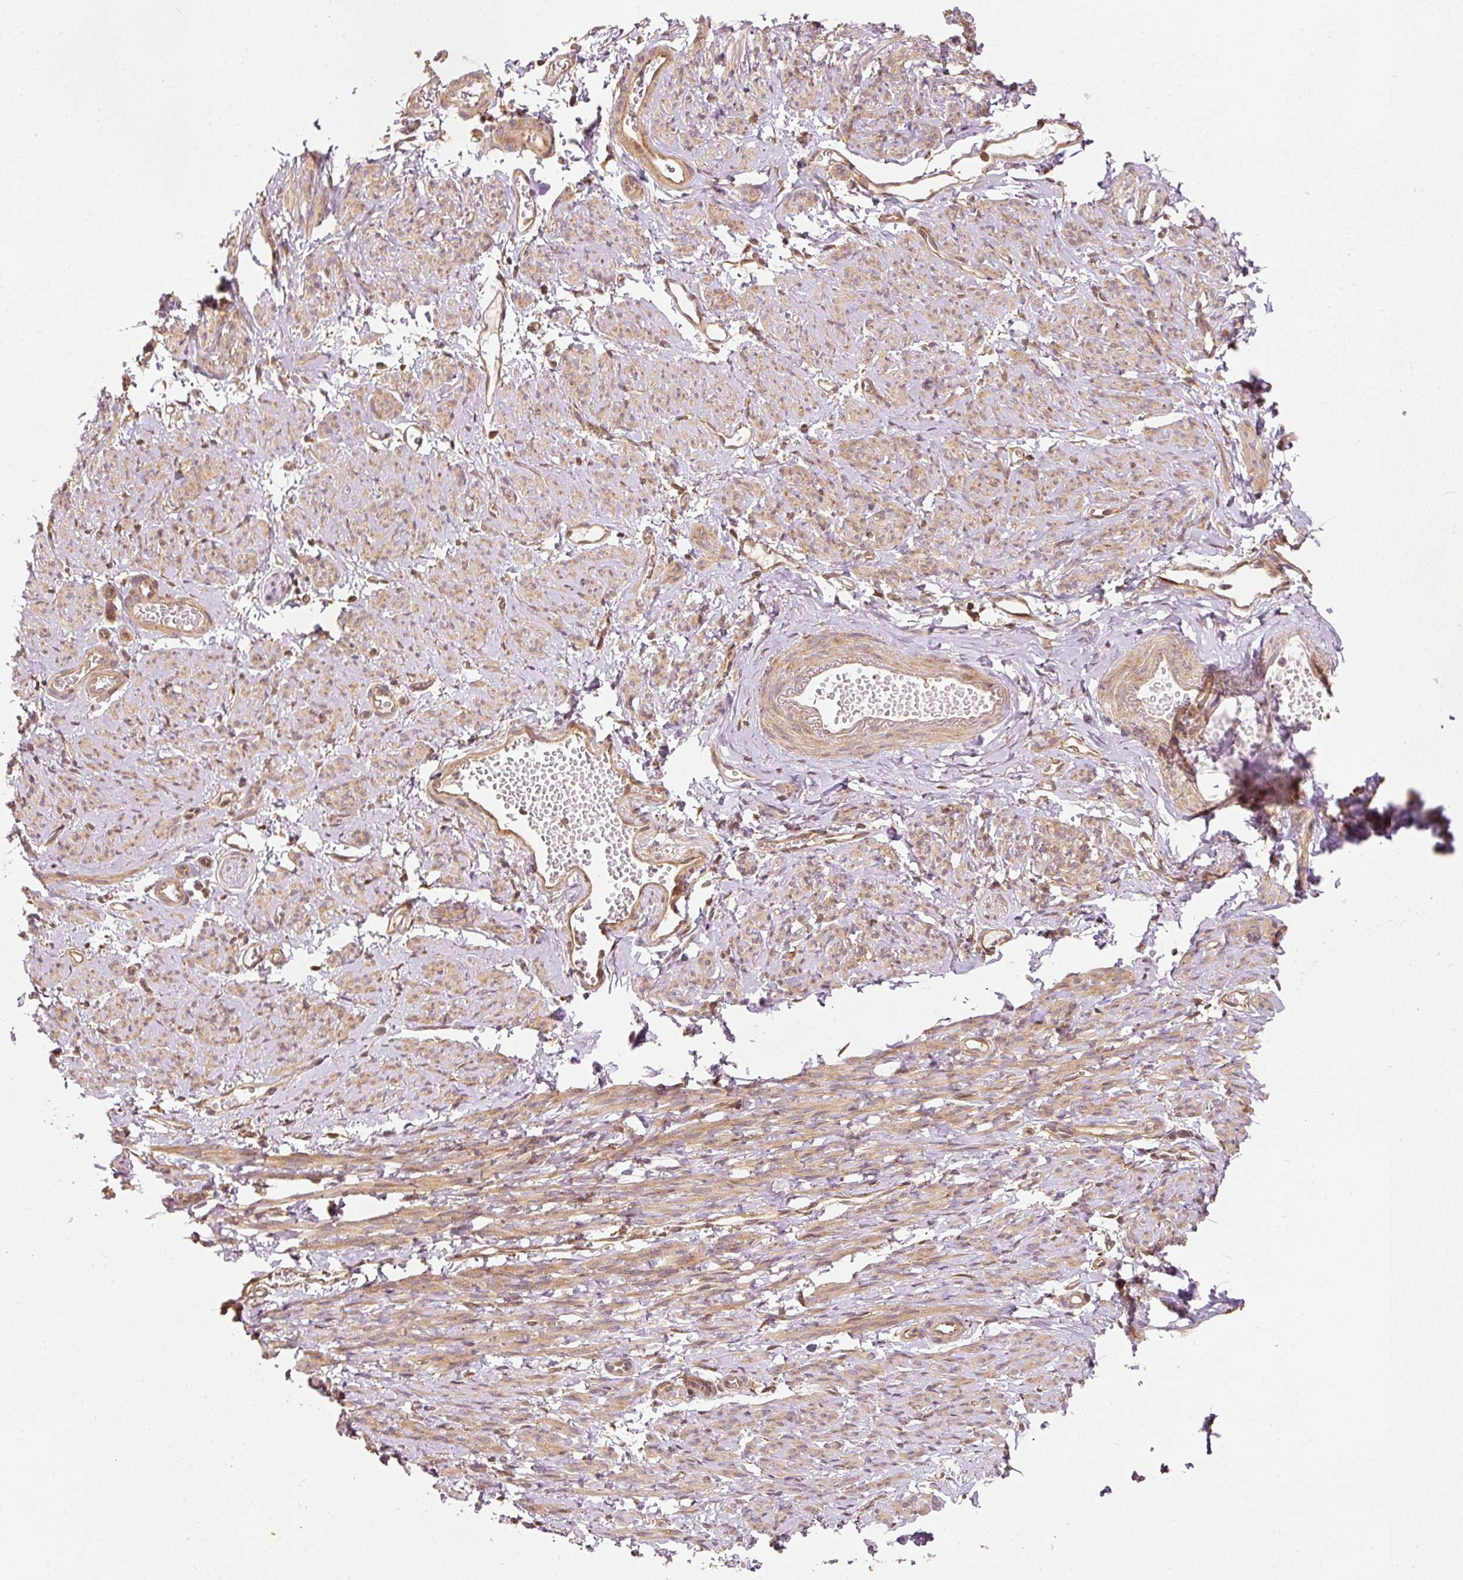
{"staining": {"intensity": "weak", "quantity": ">75%", "location": "cytoplasmic/membranous"}, "tissue": "smooth muscle", "cell_type": "Smooth muscle cells", "image_type": "normal", "snomed": [{"axis": "morphology", "description": "Normal tissue, NOS"}, {"axis": "topography", "description": "Smooth muscle"}], "caption": "Brown immunohistochemical staining in unremarkable smooth muscle exhibits weak cytoplasmic/membranous expression in about >75% of smooth muscle cells. The staining was performed using DAB (3,3'-diaminobenzidine) to visualize the protein expression in brown, while the nuclei were stained in blue with hematoxylin (Magnification: 20x).", "gene": "EIF3B", "patient": {"sex": "female", "age": 65}}